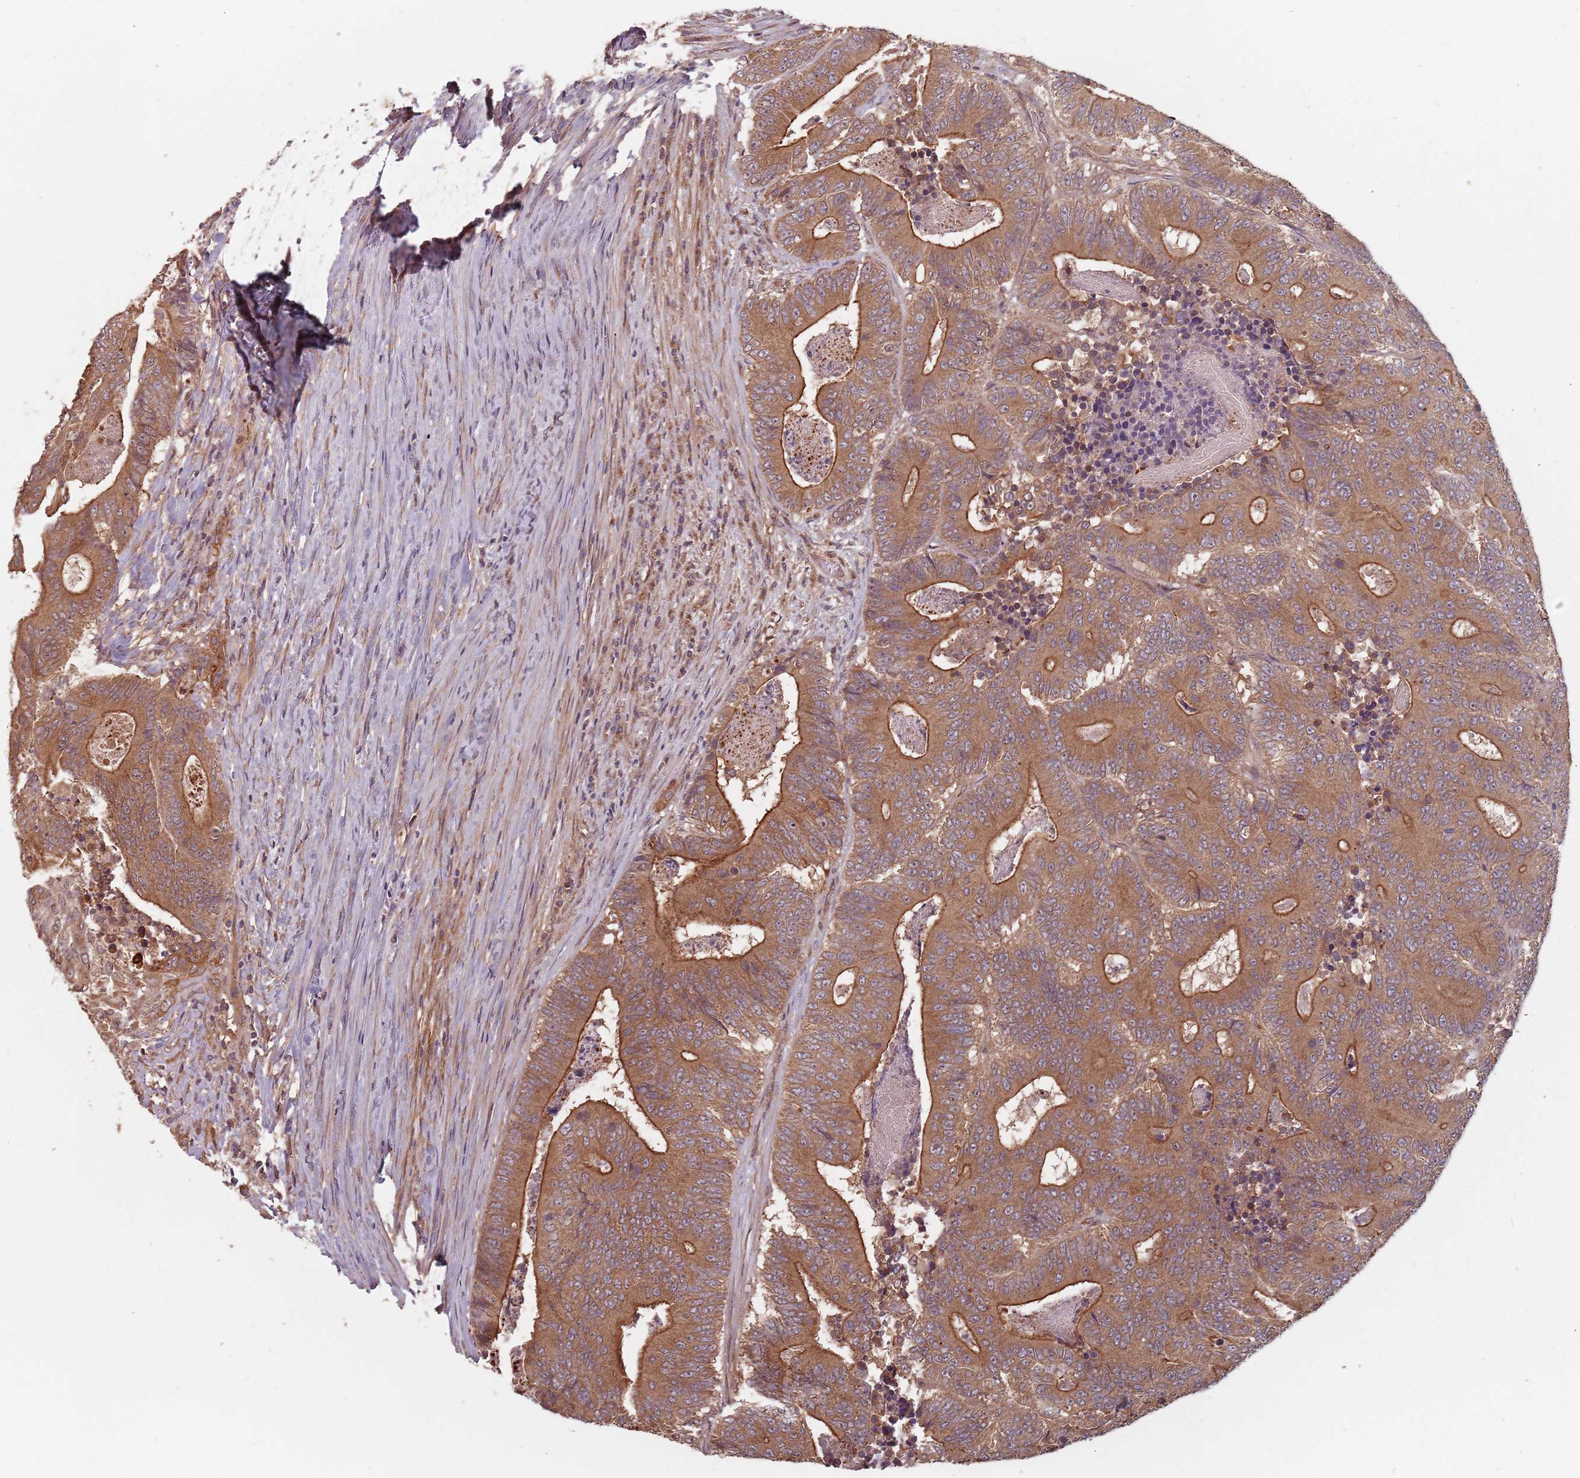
{"staining": {"intensity": "moderate", "quantity": ">75%", "location": "cytoplasmic/membranous"}, "tissue": "colorectal cancer", "cell_type": "Tumor cells", "image_type": "cancer", "snomed": [{"axis": "morphology", "description": "Adenocarcinoma, NOS"}, {"axis": "topography", "description": "Colon"}], "caption": "There is medium levels of moderate cytoplasmic/membranous positivity in tumor cells of colorectal cancer (adenocarcinoma), as demonstrated by immunohistochemical staining (brown color).", "gene": "C3orf14", "patient": {"sex": "male", "age": 83}}